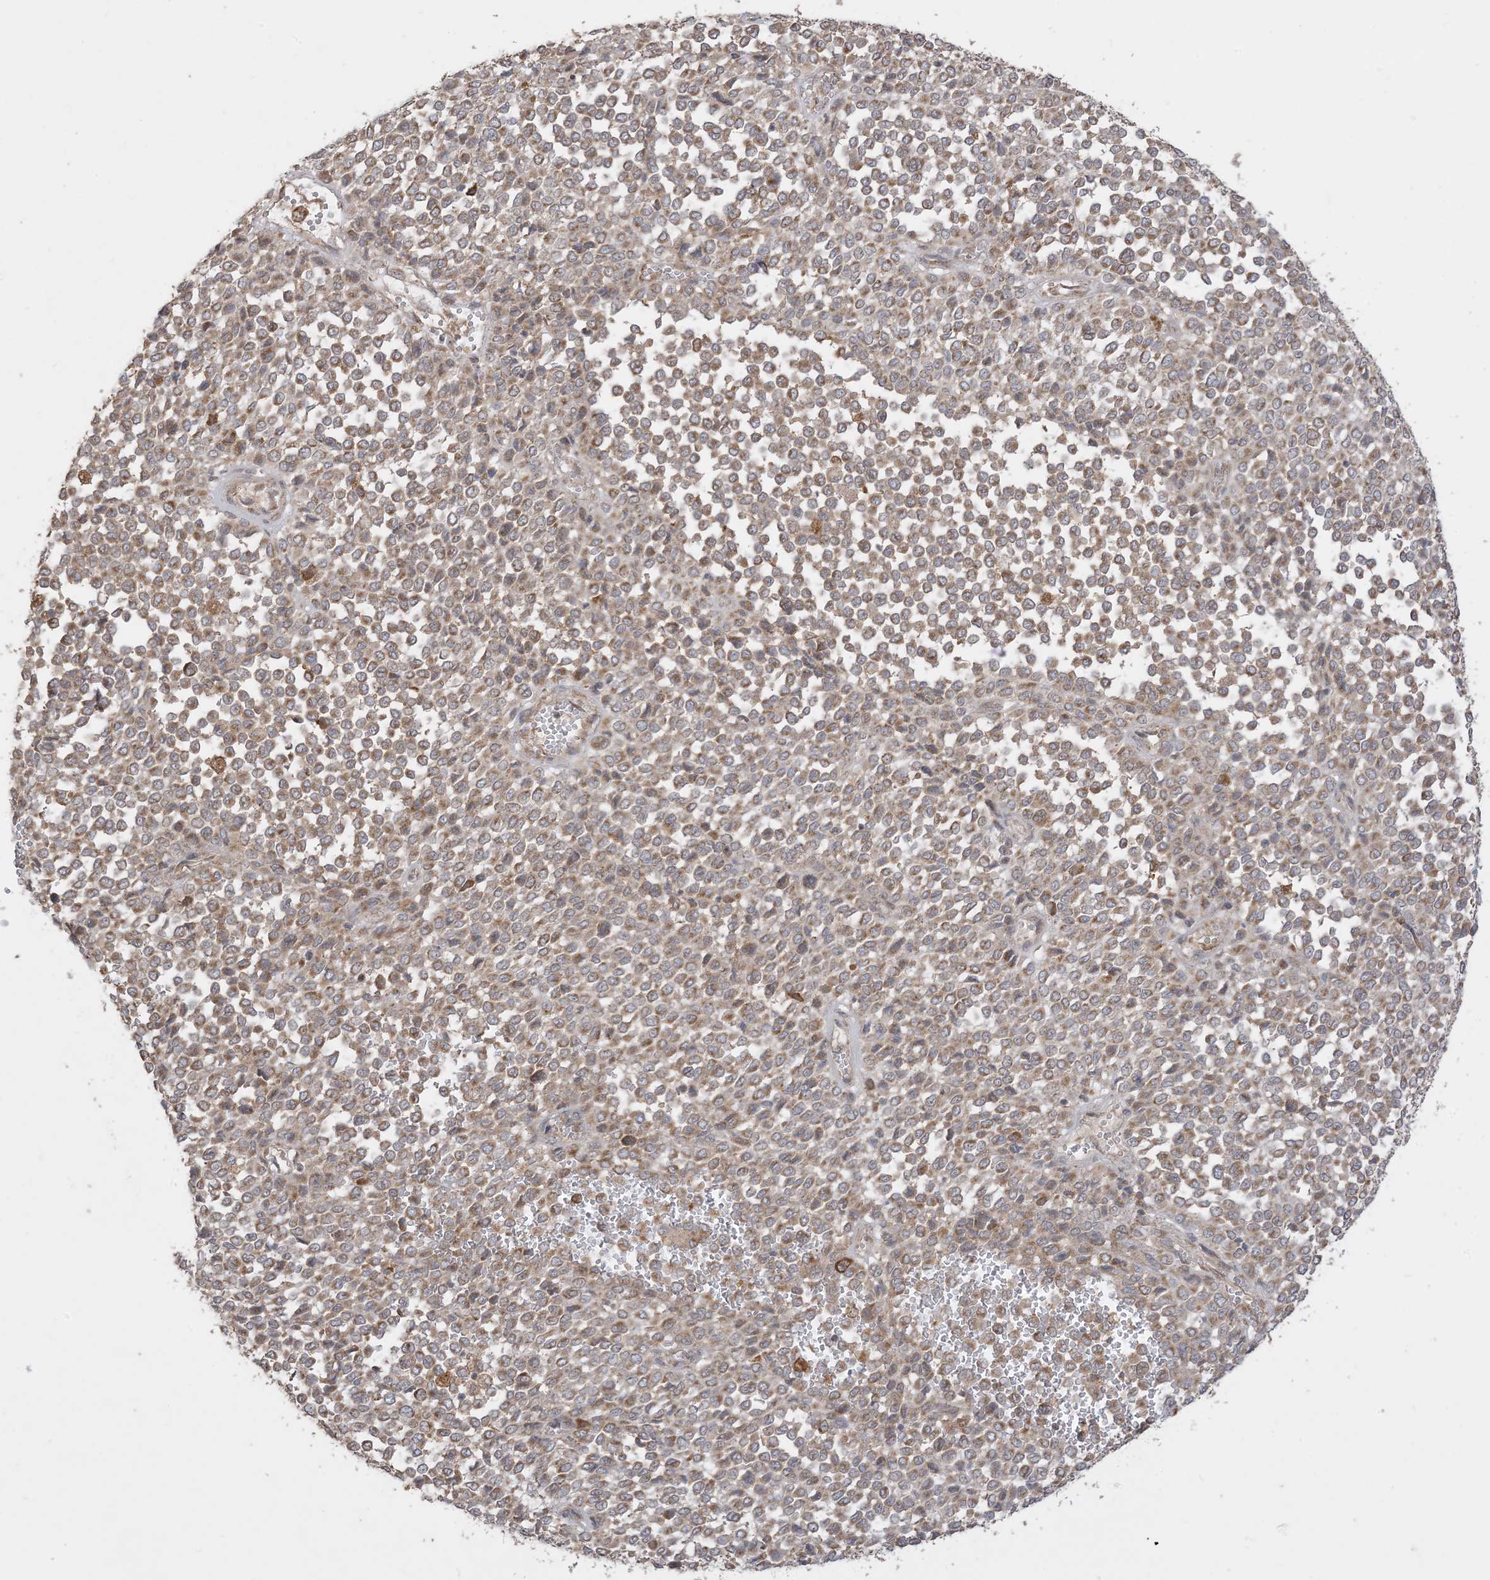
{"staining": {"intensity": "strong", "quantity": ">75%", "location": "cytoplasmic/membranous"}, "tissue": "melanoma", "cell_type": "Tumor cells", "image_type": "cancer", "snomed": [{"axis": "morphology", "description": "Malignant melanoma, Metastatic site"}, {"axis": "topography", "description": "Pancreas"}], "caption": "Melanoma was stained to show a protein in brown. There is high levels of strong cytoplasmic/membranous expression in about >75% of tumor cells.", "gene": "SIRT3", "patient": {"sex": "female", "age": 30}}